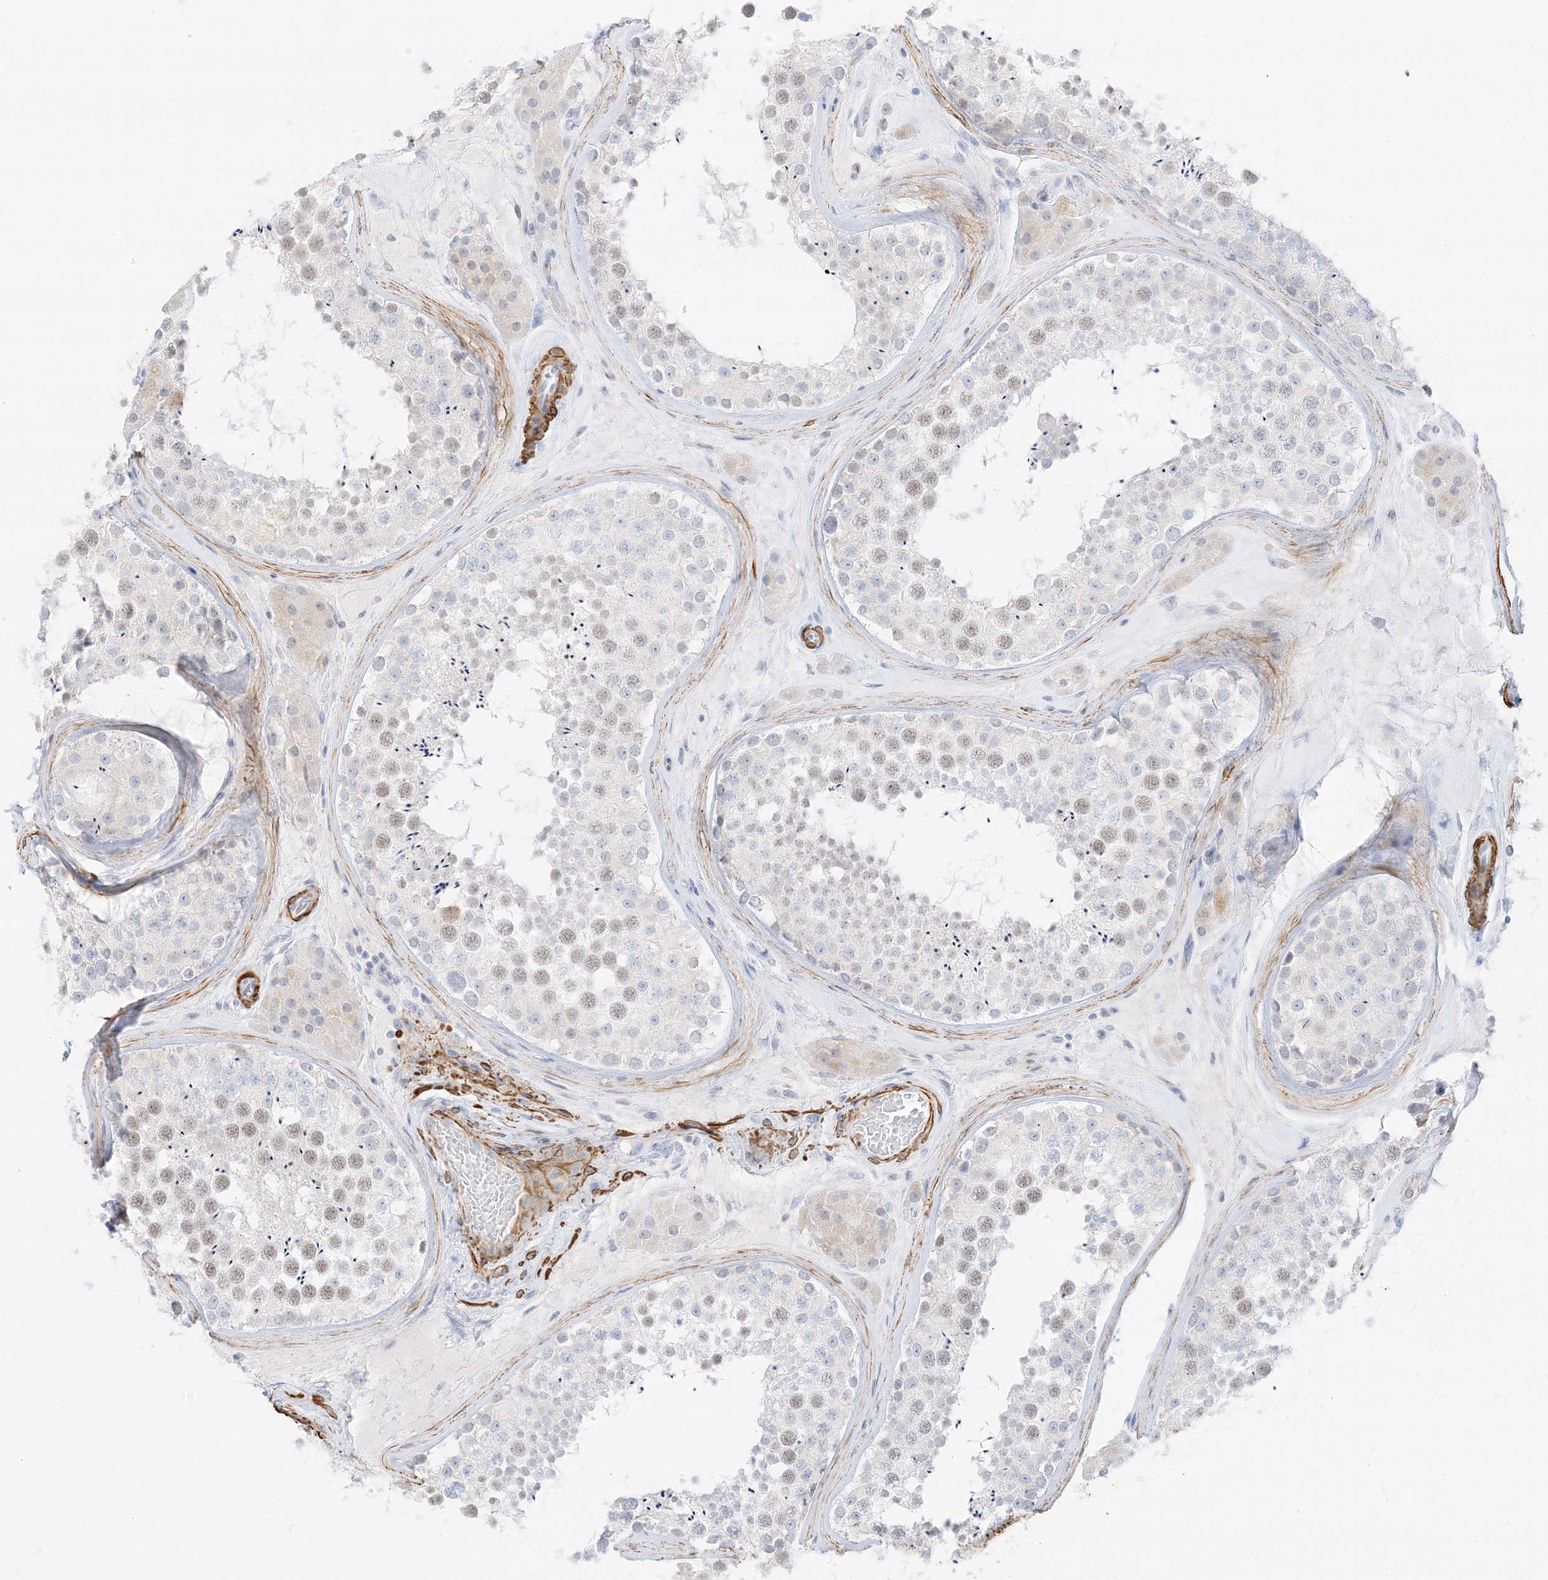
{"staining": {"intensity": "weak", "quantity": "25%-75%", "location": "nuclear"}, "tissue": "testis", "cell_type": "Cells in seminiferous ducts", "image_type": "normal", "snomed": [{"axis": "morphology", "description": "Normal tissue, NOS"}, {"axis": "topography", "description": "Testis"}], "caption": "This image demonstrates IHC staining of benign testis, with low weak nuclear expression in approximately 25%-75% of cells in seminiferous ducts.", "gene": "SLC22A13", "patient": {"sex": "male", "age": 46}}